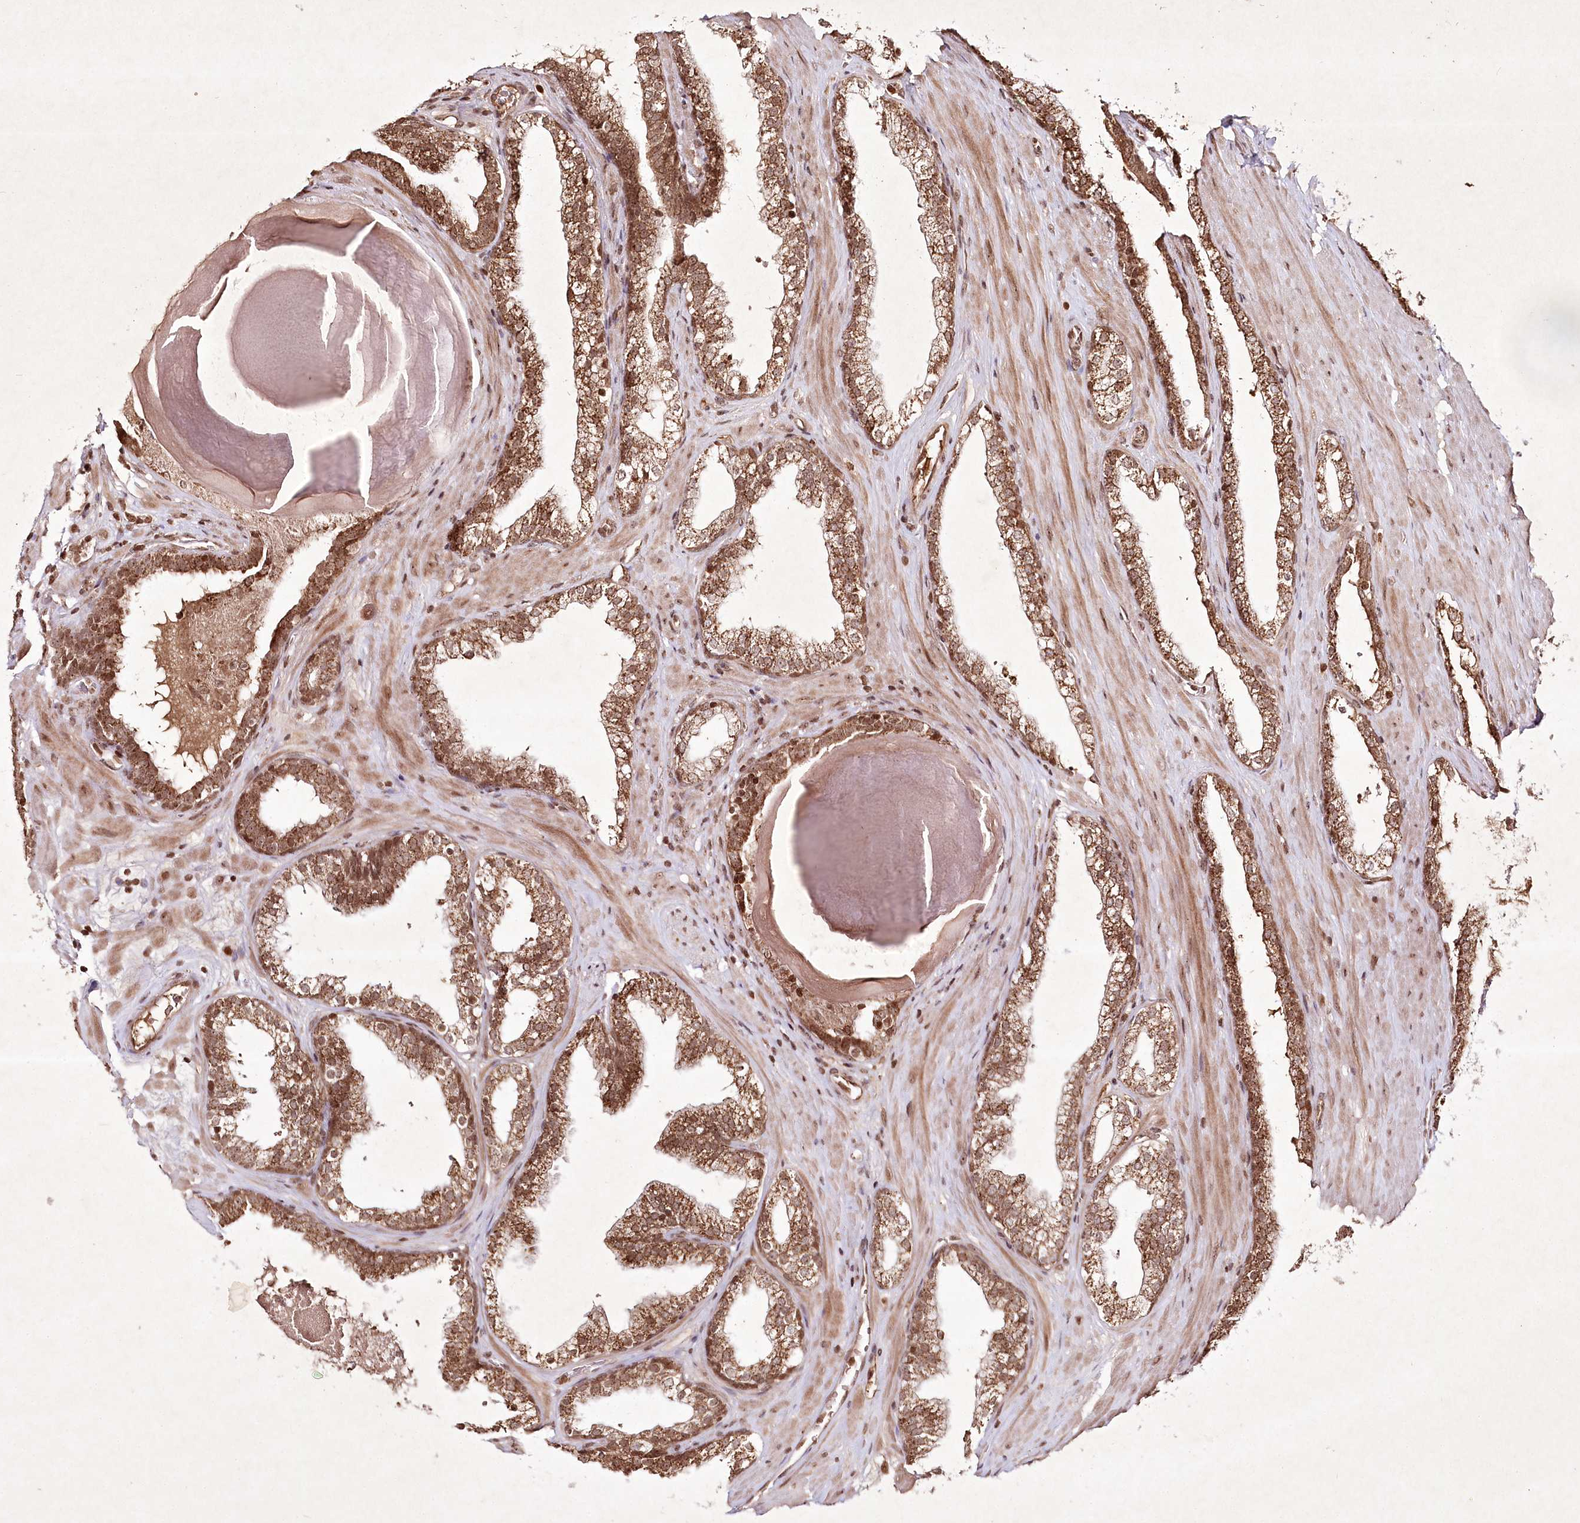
{"staining": {"intensity": "moderate", "quantity": ">75%", "location": "cytoplasmic/membranous,nuclear"}, "tissue": "prostate cancer", "cell_type": "Tumor cells", "image_type": "cancer", "snomed": [{"axis": "morphology", "description": "Adenocarcinoma, High grade"}, {"axis": "topography", "description": "Prostate"}], "caption": "Immunohistochemical staining of prostate cancer exhibits moderate cytoplasmic/membranous and nuclear protein positivity in approximately >75% of tumor cells.", "gene": "CARM1", "patient": {"sex": "male", "age": 60}}